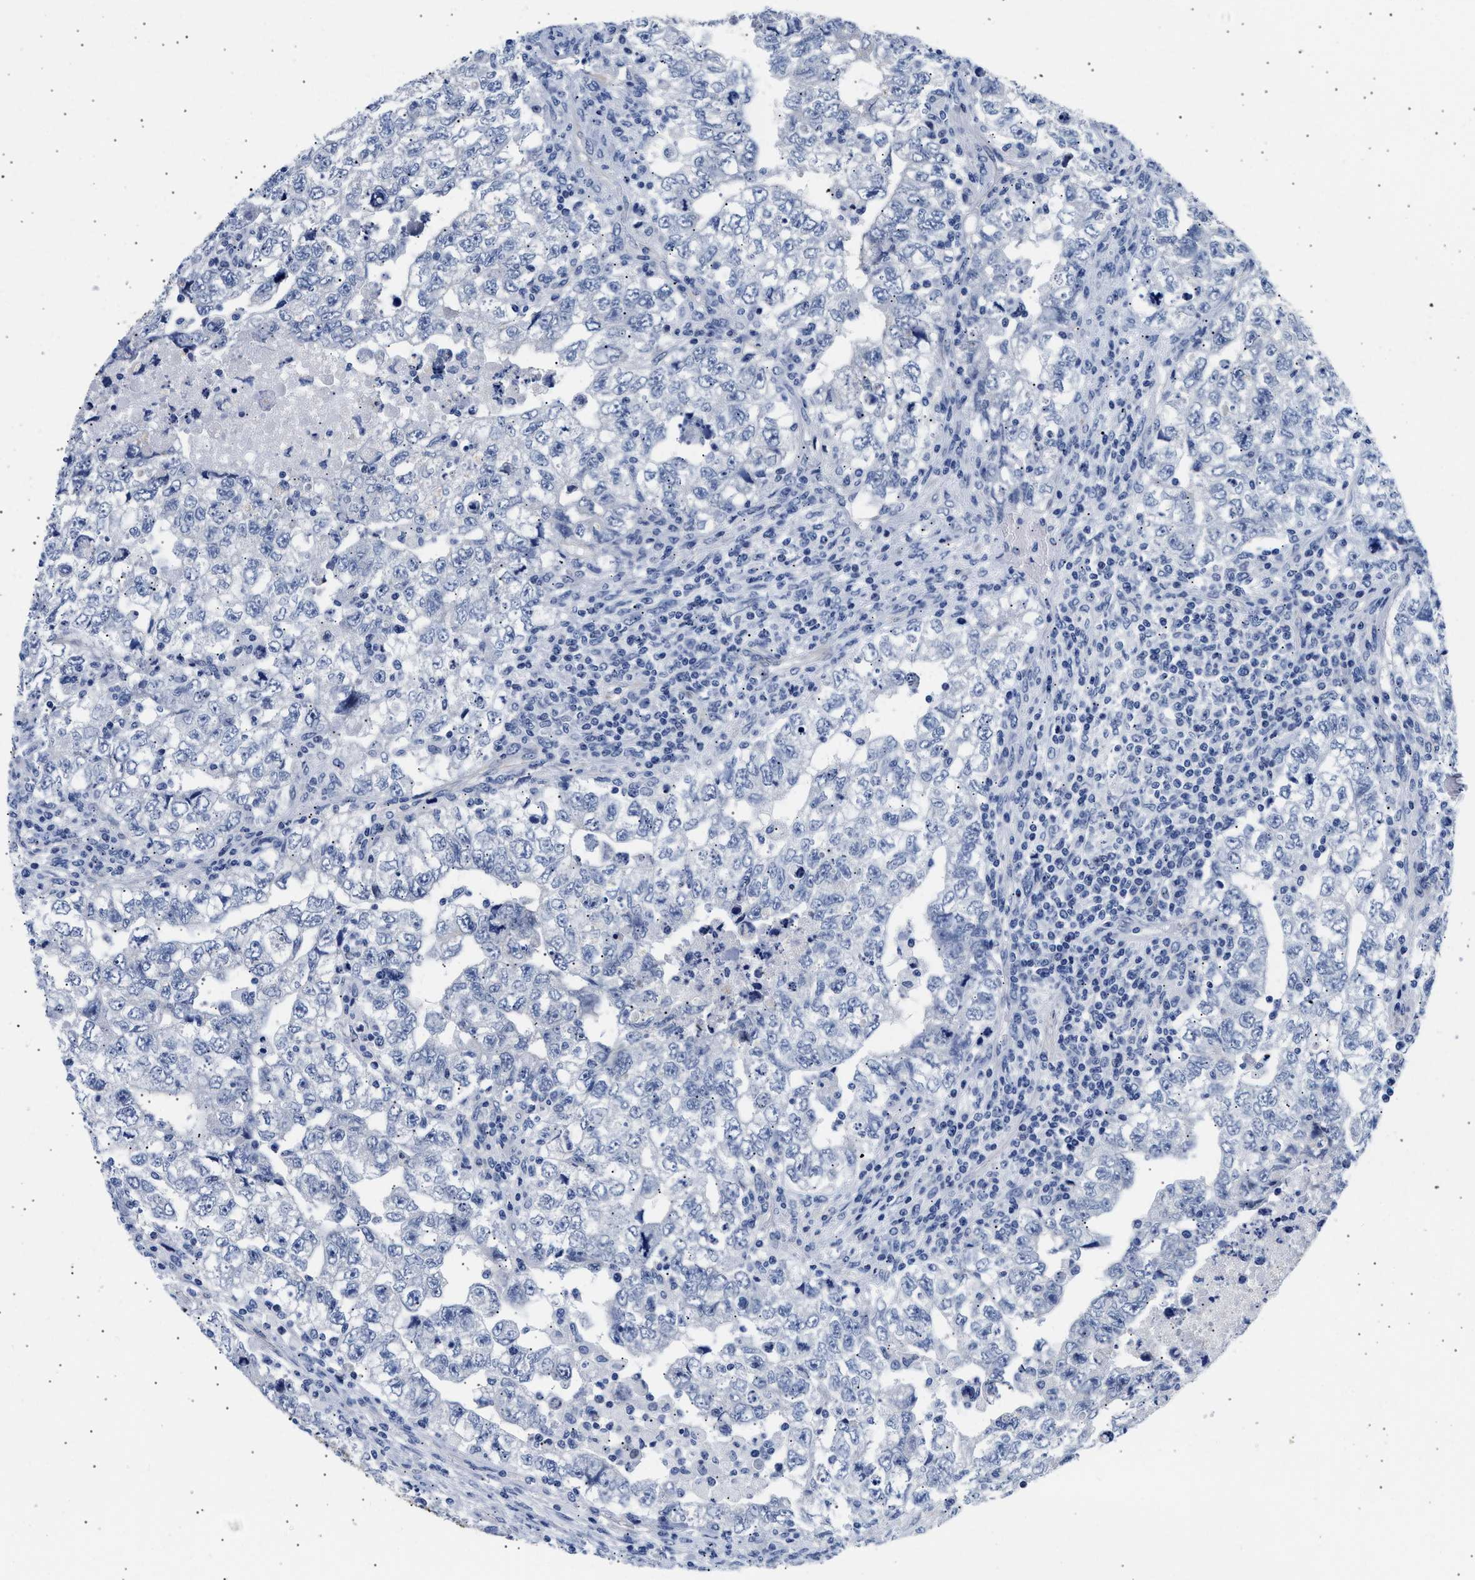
{"staining": {"intensity": "negative", "quantity": "none", "location": "none"}, "tissue": "testis cancer", "cell_type": "Tumor cells", "image_type": "cancer", "snomed": [{"axis": "morphology", "description": "Carcinoma, Embryonal, NOS"}, {"axis": "topography", "description": "Testis"}], "caption": "DAB (3,3'-diaminobenzidine) immunohistochemical staining of human testis embryonal carcinoma demonstrates no significant staining in tumor cells.", "gene": "TRIM29", "patient": {"sex": "male", "age": 36}}